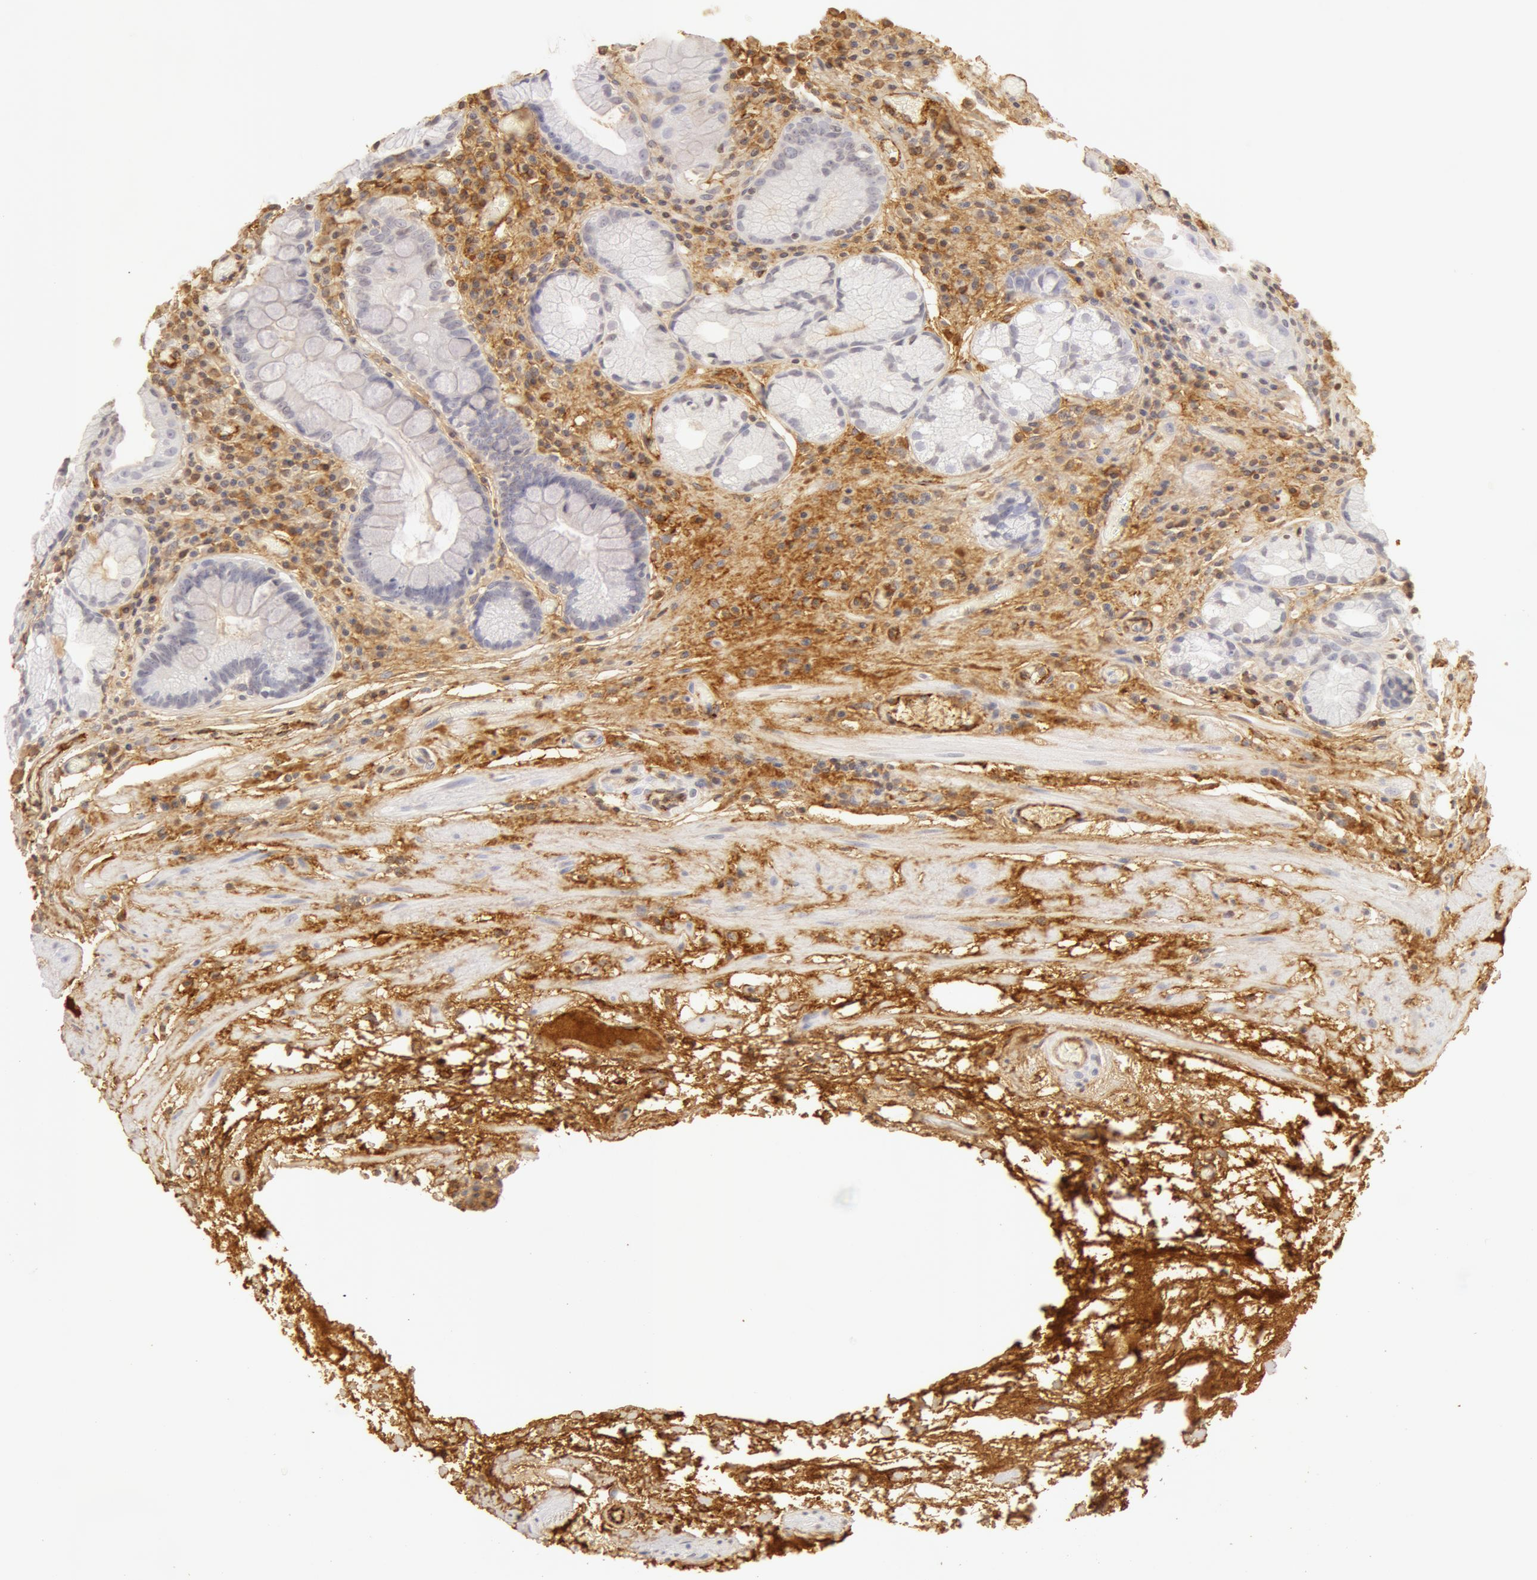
{"staining": {"intensity": "negative", "quantity": "none", "location": "none"}, "tissue": "stomach", "cell_type": "Glandular cells", "image_type": "normal", "snomed": [{"axis": "morphology", "description": "Normal tissue, NOS"}, {"axis": "topography", "description": "Stomach, lower"}, {"axis": "topography", "description": "Duodenum"}], "caption": "Immunohistochemistry micrograph of normal stomach stained for a protein (brown), which displays no positivity in glandular cells. (DAB (3,3'-diaminobenzidine) IHC, high magnification).", "gene": "VWF", "patient": {"sex": "male", "age": 84}}